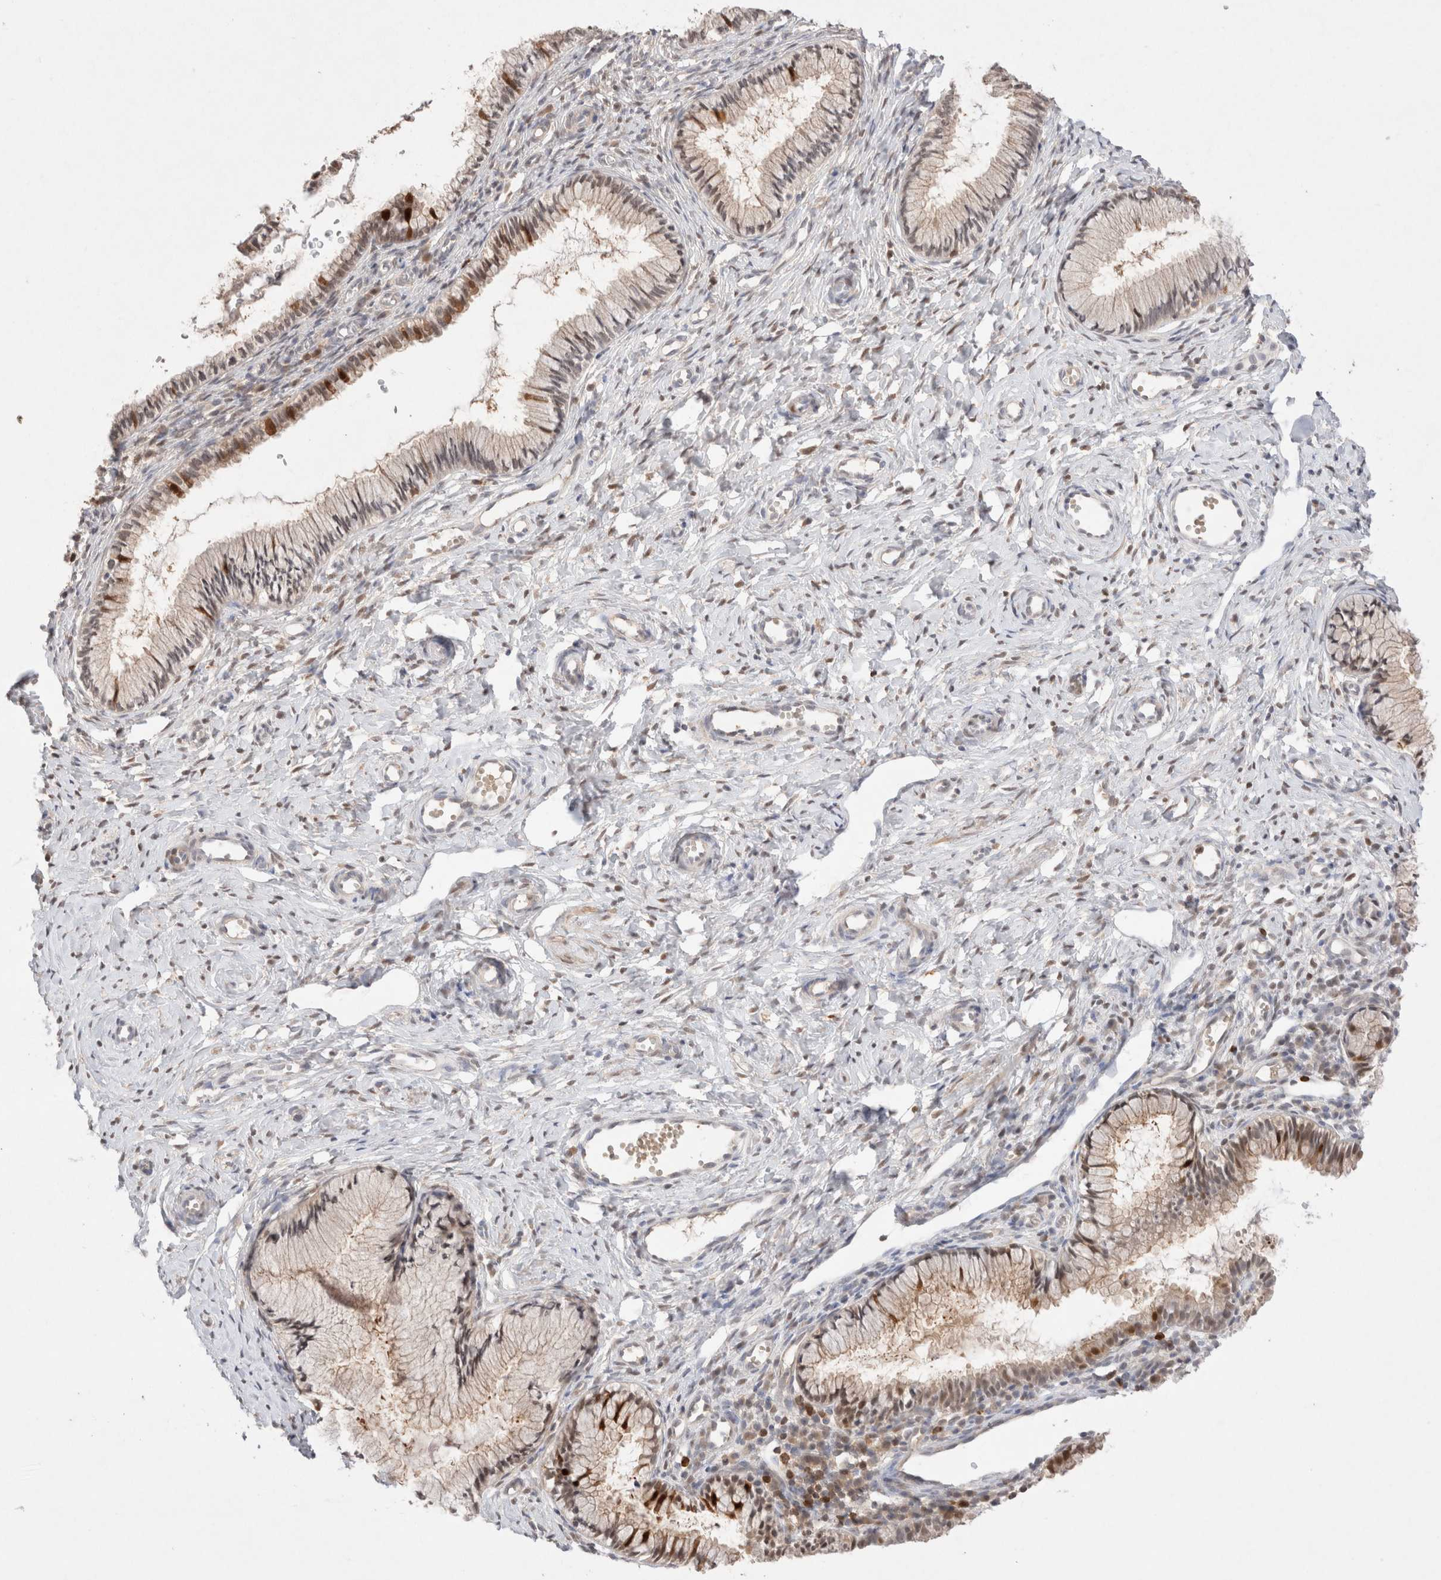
{"staining": {"intensity": "moderate", "quantity": "25%-75%", "location": "cytoplasmic/membranous,nuclear"}, "tissue": "cervix", "cell_type": "Glandular cells", "image_type": "normal", "snomed": [{"axis": "morphology", "description": "Normal tissue, NOS"}, {"axis": "topography", "description": "Cervix"}], "caption": "A brown stain shows moderate cytoplasmic/membranous,nuclear staining of a protein in glandular cells of unremarkable human cervix. Immunohistochemistry (ihc) stains the protein of interest in brown and the nuclei are stained blue.", "gene": "STARD10", "patient": {"sex": "female", "age": 27}}